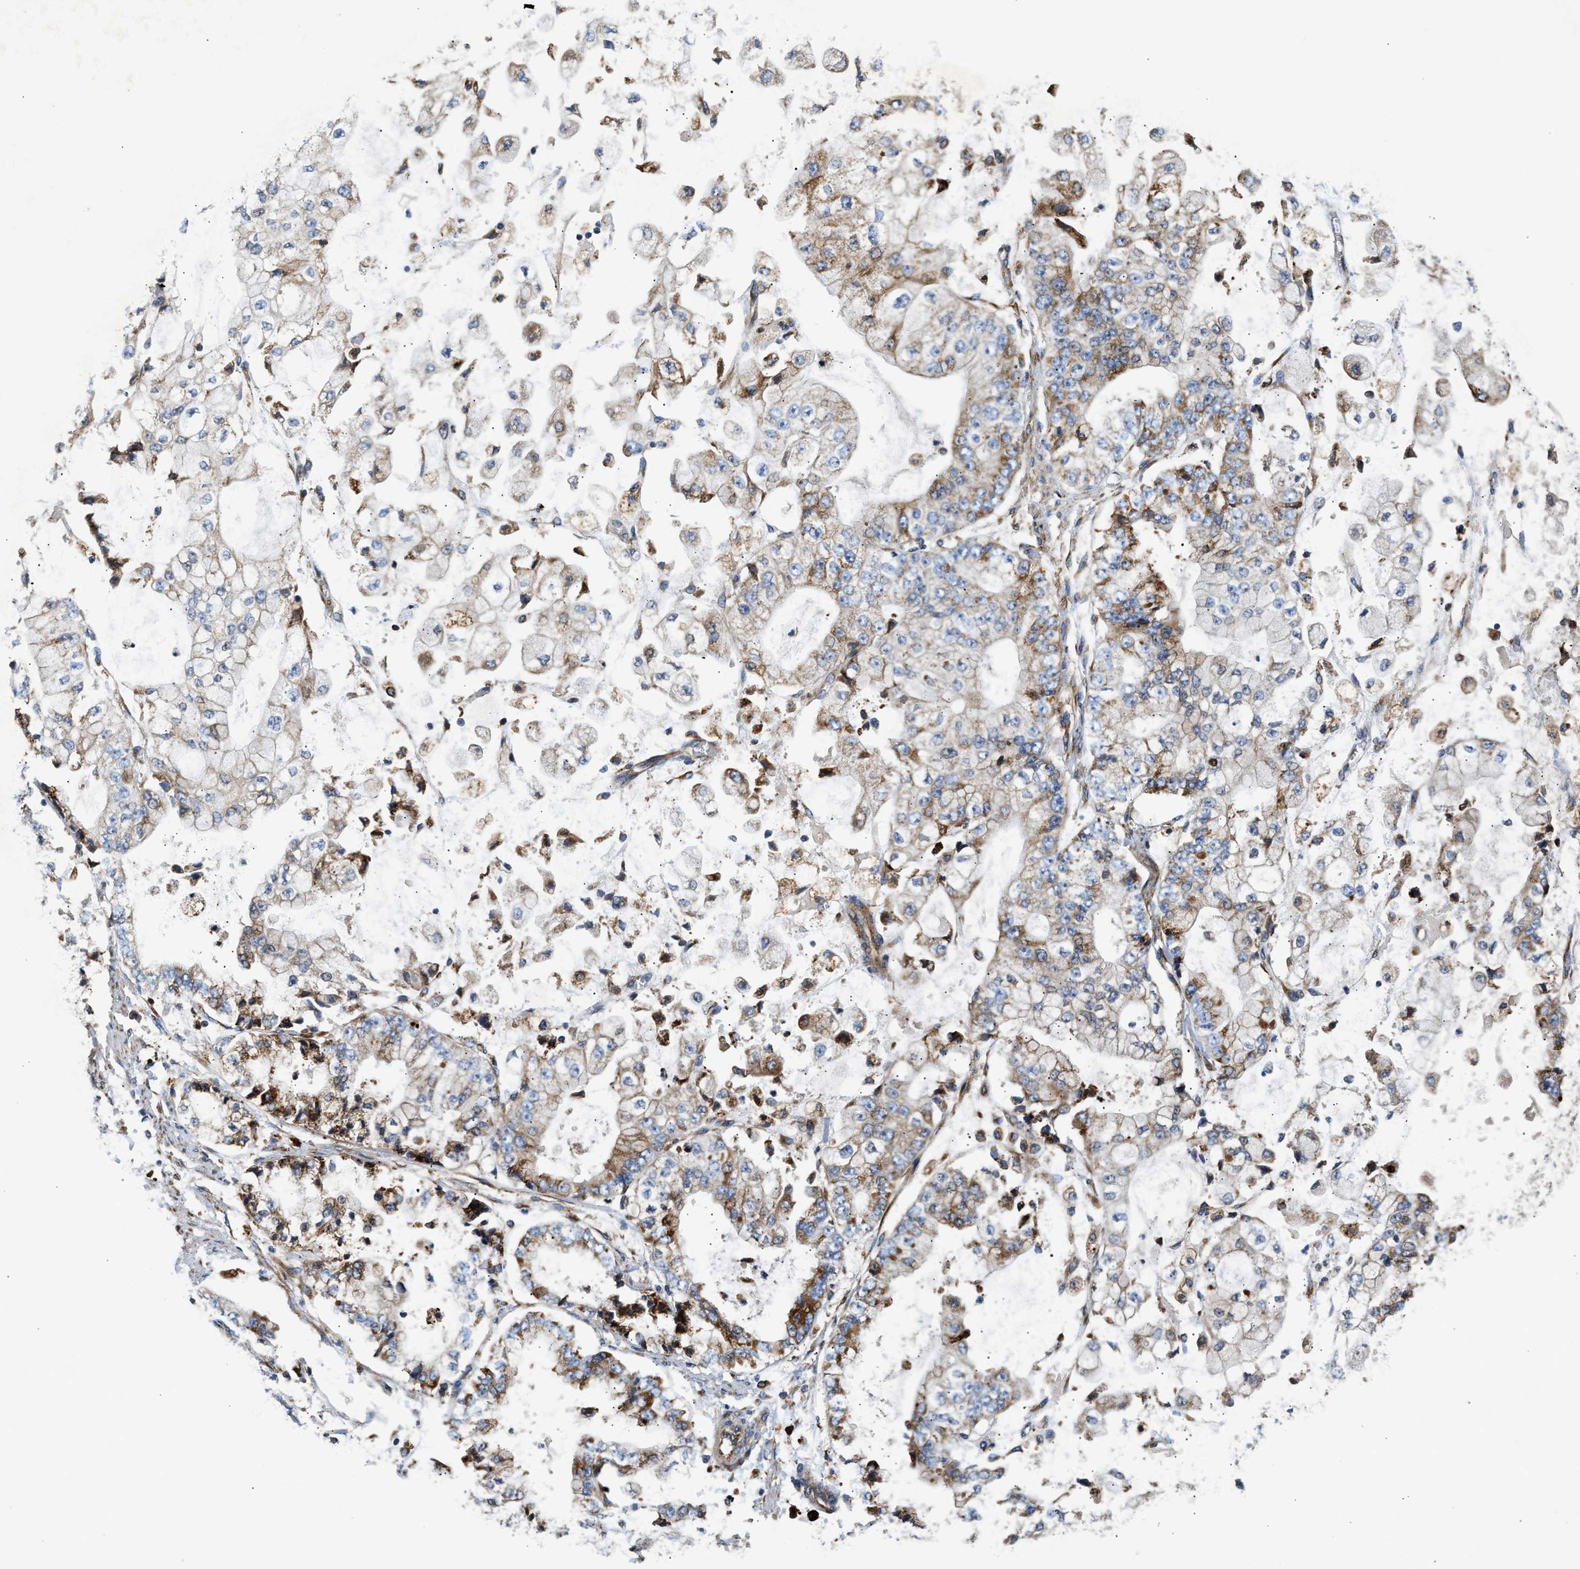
{"staining": {"intensity": "moderate", "quantity": ">75%", "location": "cytoplasmic/membranous"}, "tissue": "stomach cancer", "cell_type": "Tumor cells", "image_type": "cancer", "snomed": [{"axis": "morphology", "description": "Adenocarcinoma, NOS"}, {"axis": "topography", "description": "Stomach"}], "caption": "Protein expression analysis of human stomach cancer (adenocarcinoma) reveals moderate cytoplasmic/membranous expression in about >75% of tumor cells. The staining was performed using DAB to visualize the protein expression in brown, while the nuclei were stained in blue with hematoxylin (Magnification: 20x).", "gene": "AMZ1", "patient": {"sex": "male", "age": 76}}